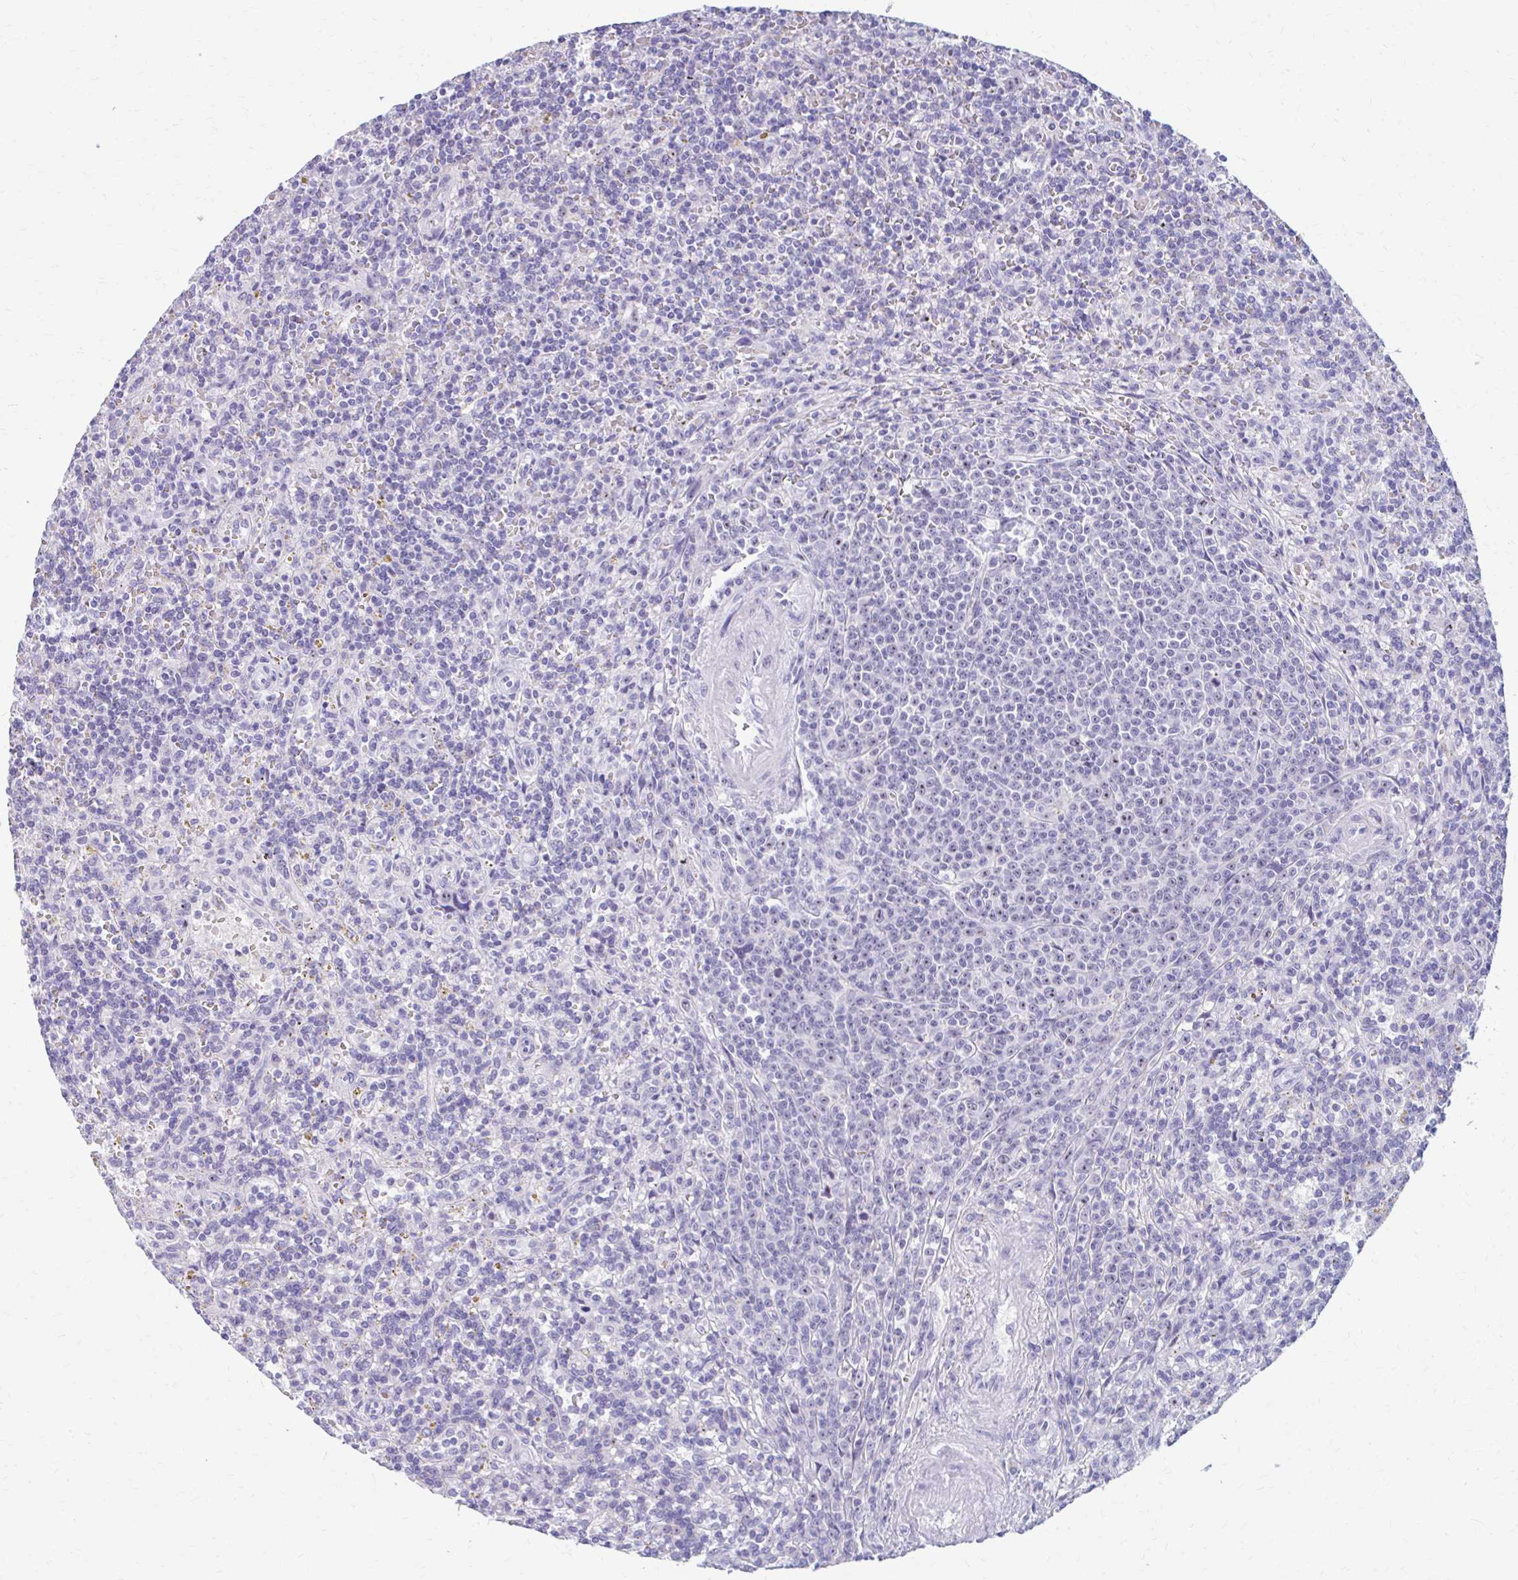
{"staining": {"intensity": "negative", "quantity": "none", "location": "none"}, "tissue": "lymphoma", "cell_type": "Tumor cells", "image_type": "cancer", "snomed": [{"axis": "morphology", "description": "Malignant lymphoma, non-Hodgkin's type, Low grade"}, {"axis": "topography", "description": "Spleen"}], "caption": "The micrograph shows no staining of tumor cells in lymphoma. The staining was performed using DAB (3,3'-diaminobenzidine) to visualize the protein expression in brown, while the nuclei were stained in blue with hematoxylin (Magnification: 20x).", "gene": "FTSJ3", "patient": {"sex": "male", "age": 67}}